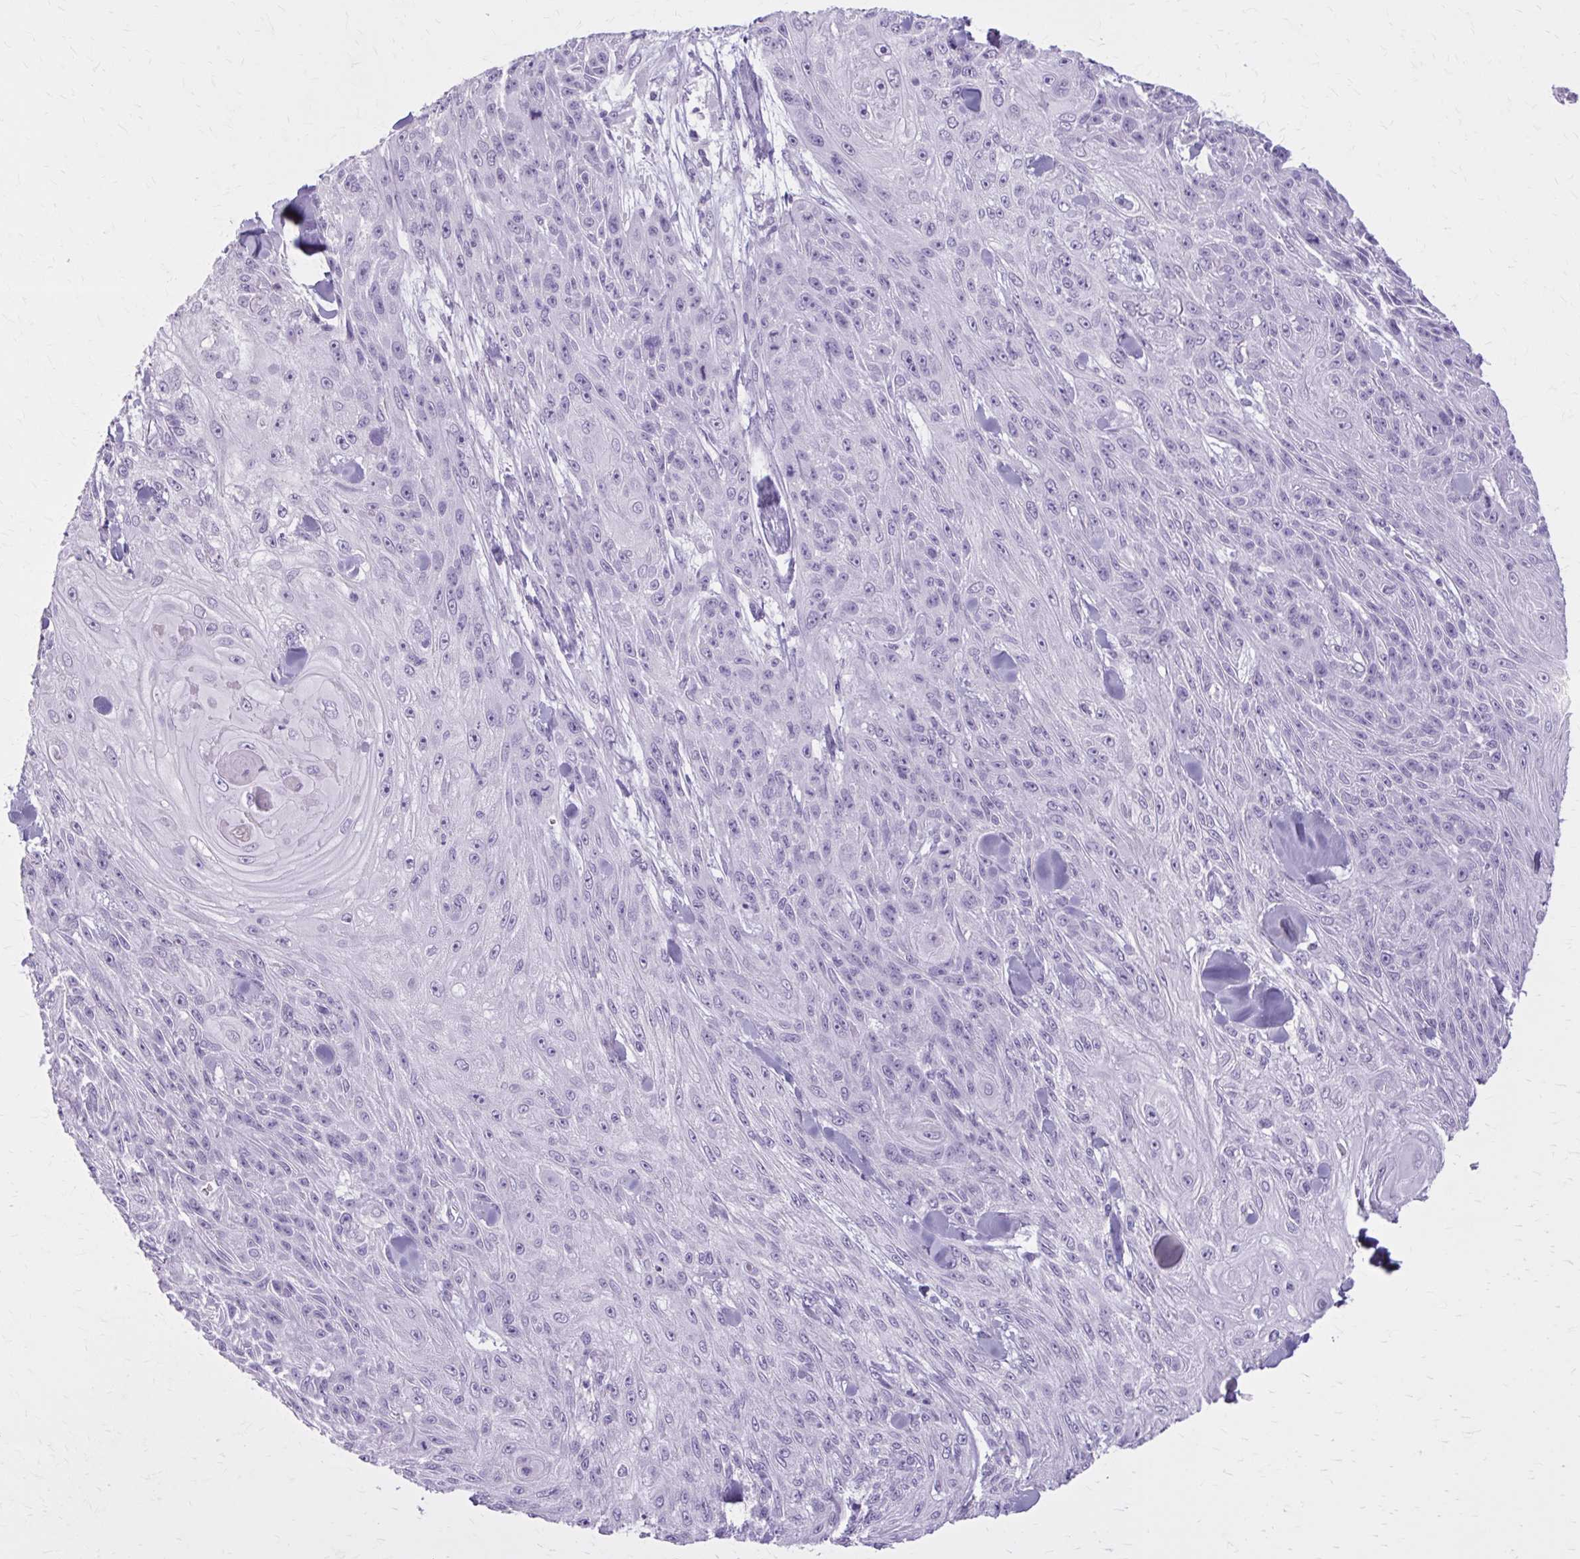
{"staining": {"intensity": "negative", "quantity": "none", "location": "none"}, "tissue": "skin cancer", "cell_type": "Tumor cells", "image_type": "cancer", "snomed": [{"axis": "morphology", "description": "Squamous cell carcinoma, NOS"}, {"axis": "topography", "description": "Skin"}], "caption": "Immunohistochemistry histopathology image of human skin squamous cell carcinoma stained for a protein (brown), which displays no positivity in tumor cells.", "gene": "OR4B1", "patient": {"sex": "male", "age": 88}}